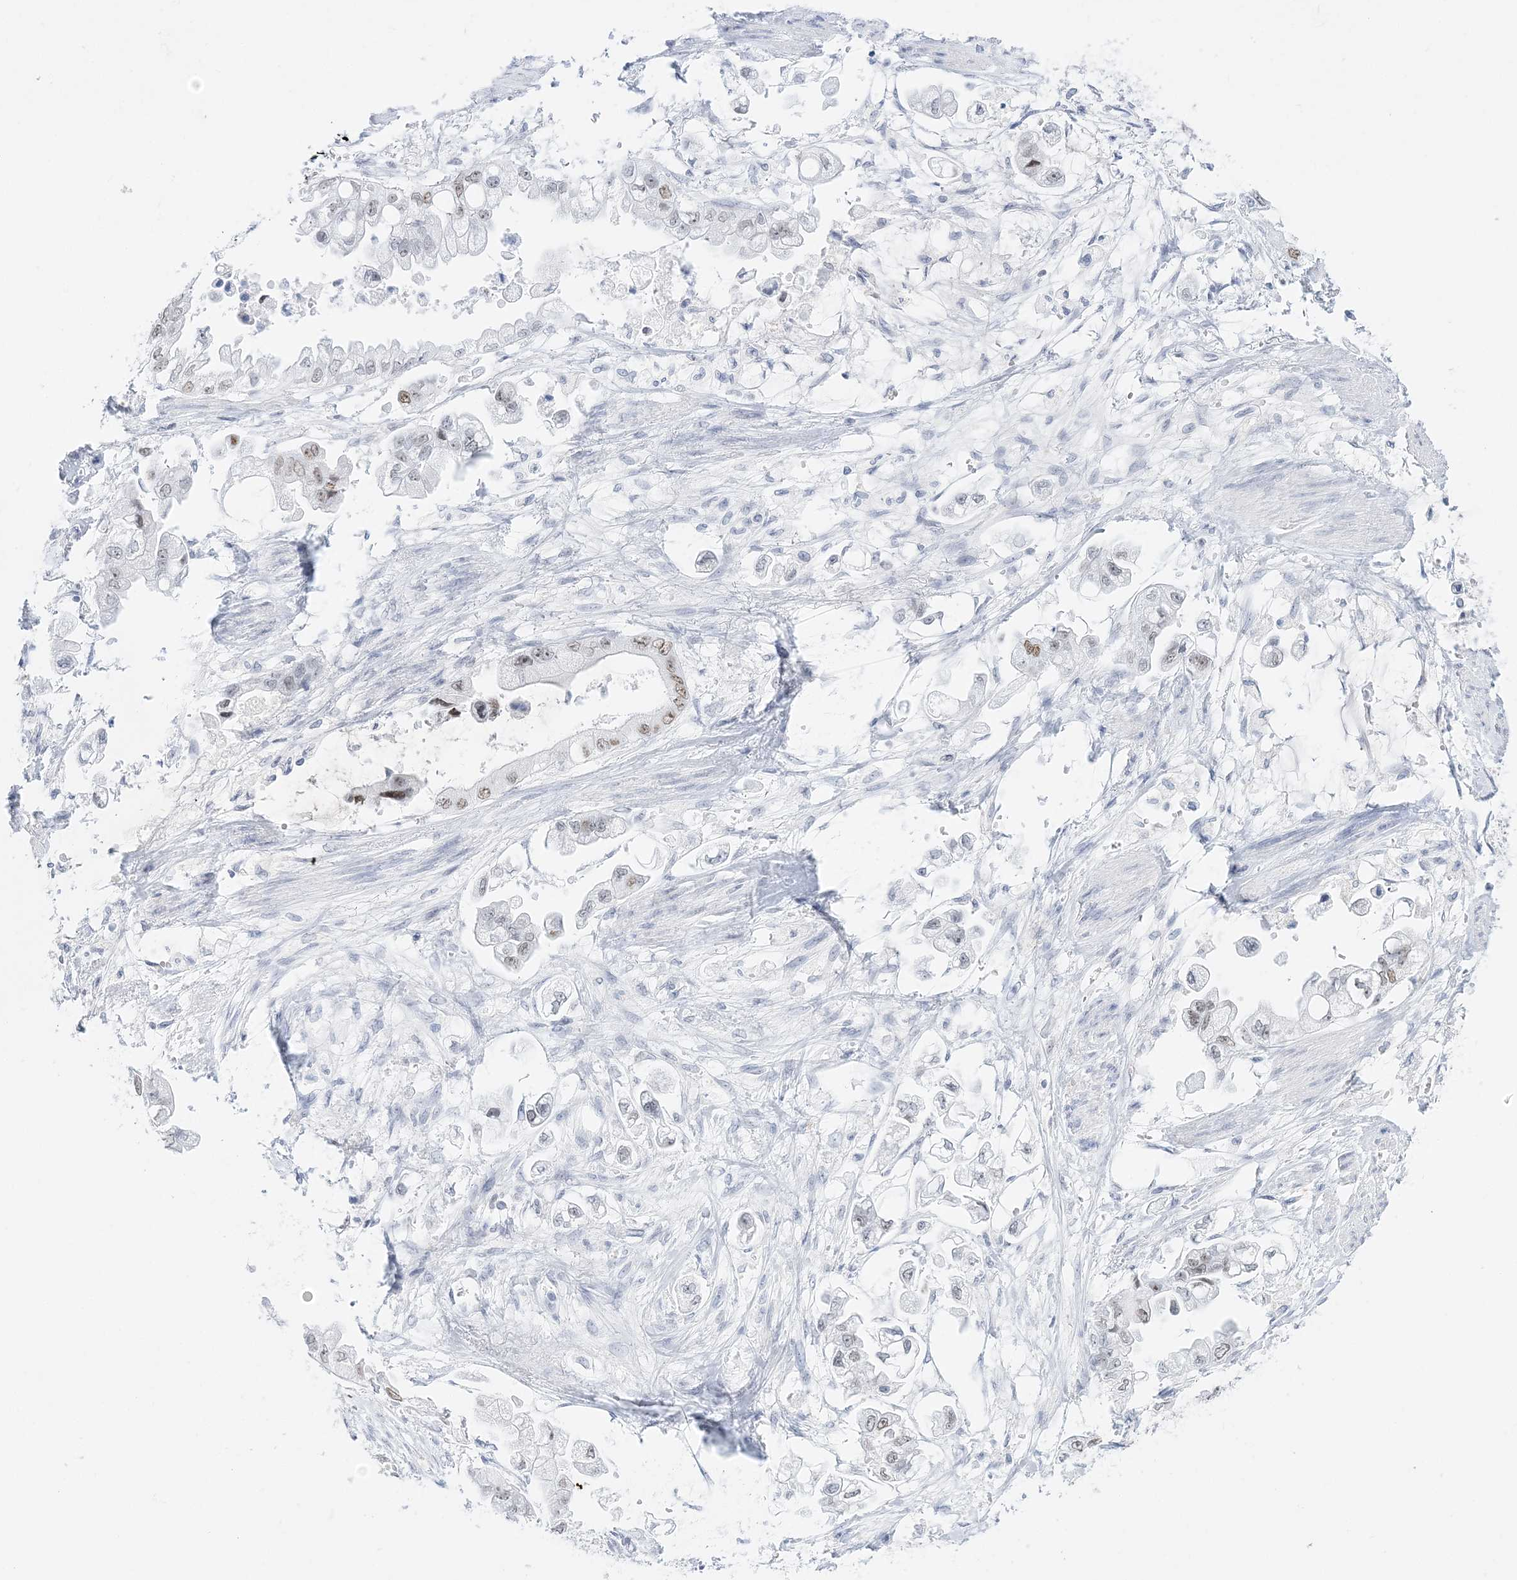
{"staining": {"intensity": "moderate", "quantity": "<25%", "location": "nuclear"}, "tissue": "stomach cancer", "cell_type": "Tumor cells", "image_type": "cancer", "snomed": [{"axis": "morphology", "description": "Adenocarcinoma, NOS"}, {"axis": "topography", "description": "Stomach"}], "caption": "Immunohistochemical staining of human stomach cancer shows moderate nuclear protein positivity in approximately <25% of tumor cells.", "gene": "DDX21", "patient": {"sex": "male", "age": 62}}